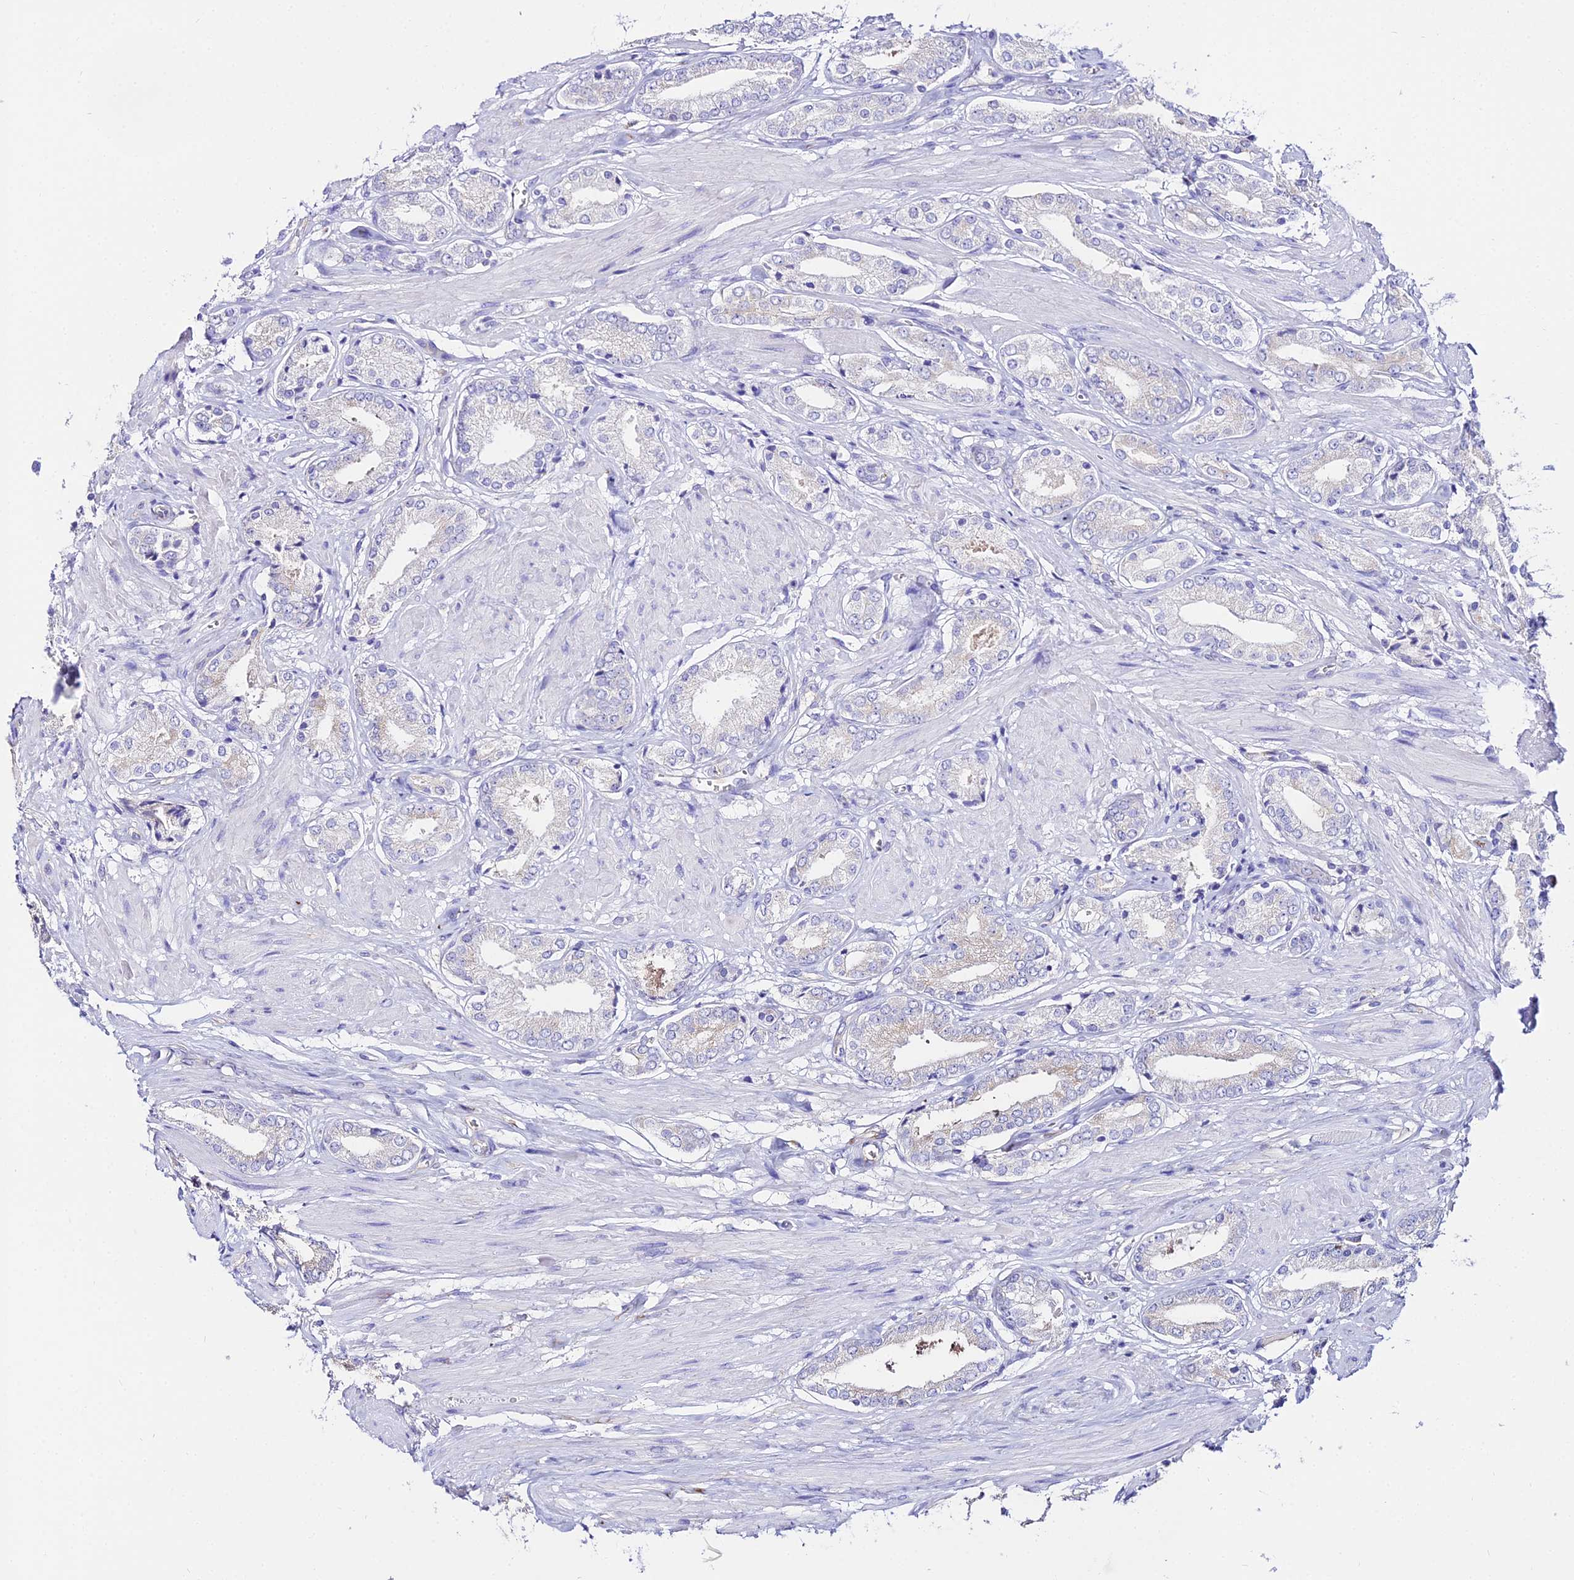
{"staining": {"intensity": "negative", "quantity": "none", "location": "none"}, "tissue": "prostate cancer", "cell_type": "Tumor cells", "image_type": "cancer", "snomed": [{"axis": "morphology", "description": "Adenocarcinoma, High grade"}, {"axis": "topography", "description": "Prostate and seminal vesicle, NOS"}], "caption": "Protein analysis of prostate cancer shows no significant expression in tumor cells.", "gene": "TUBA3D", "patient": {"sex": "male", "age": 64}}